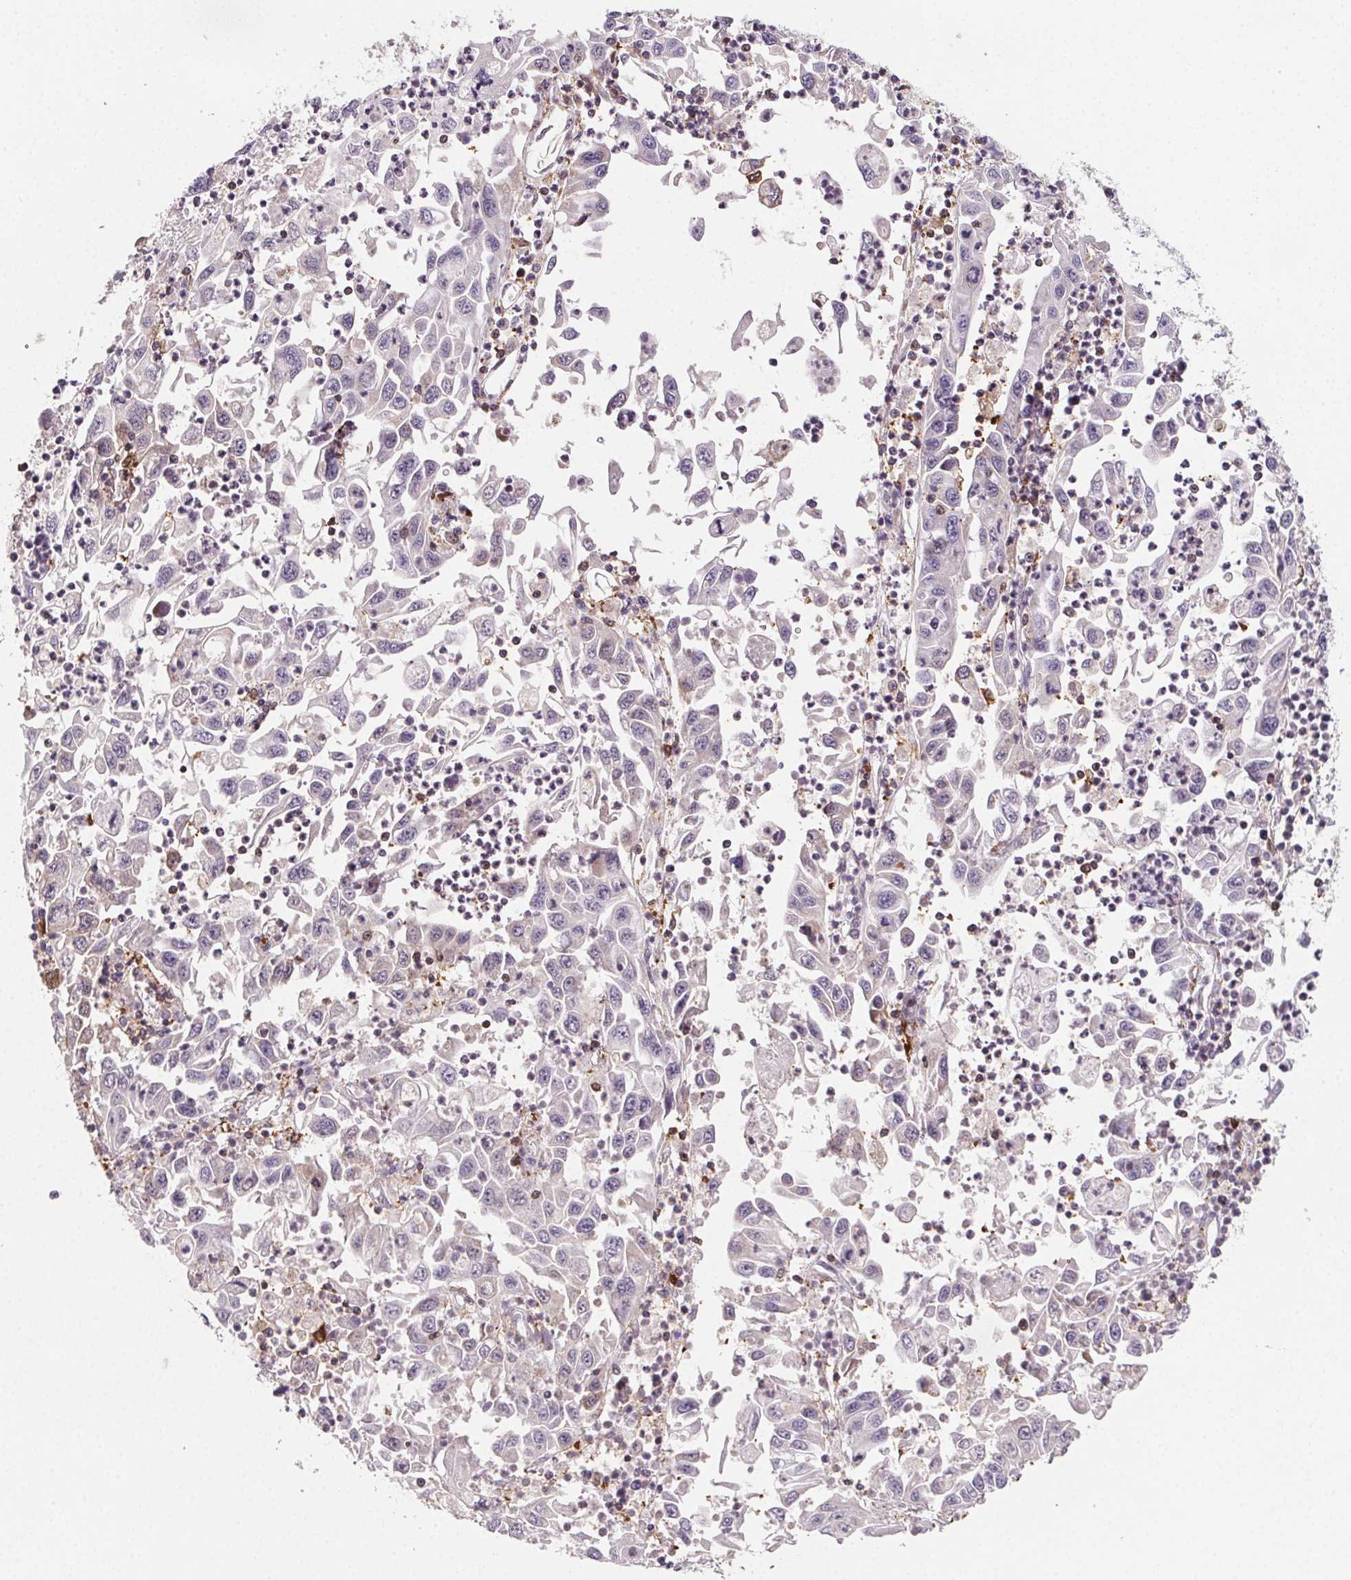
{"staining": {"intensity": "negative", "quantity": "none", "location": "none"}, "tissue": "endometrial cancer", "cell_type": "Tumor cells", "image_type": "cancer", "snomed": [{"axis": "morphology", "description": "Adenocarcinoma, NOS"}, {"axis": "topography", "description": "Uterus"}], "caption": "IHC photomicrograph of endometrial cancer stained for a protein (brown), which demonstrates no staining in tumor cells. (Stains: DAB immunohistochemistry with hematoxylin counter stain, Microscopy: brightfield microscopy at high magnification).", "gene": "GBP1", "patient": {"sex": "female", "age": 62}}